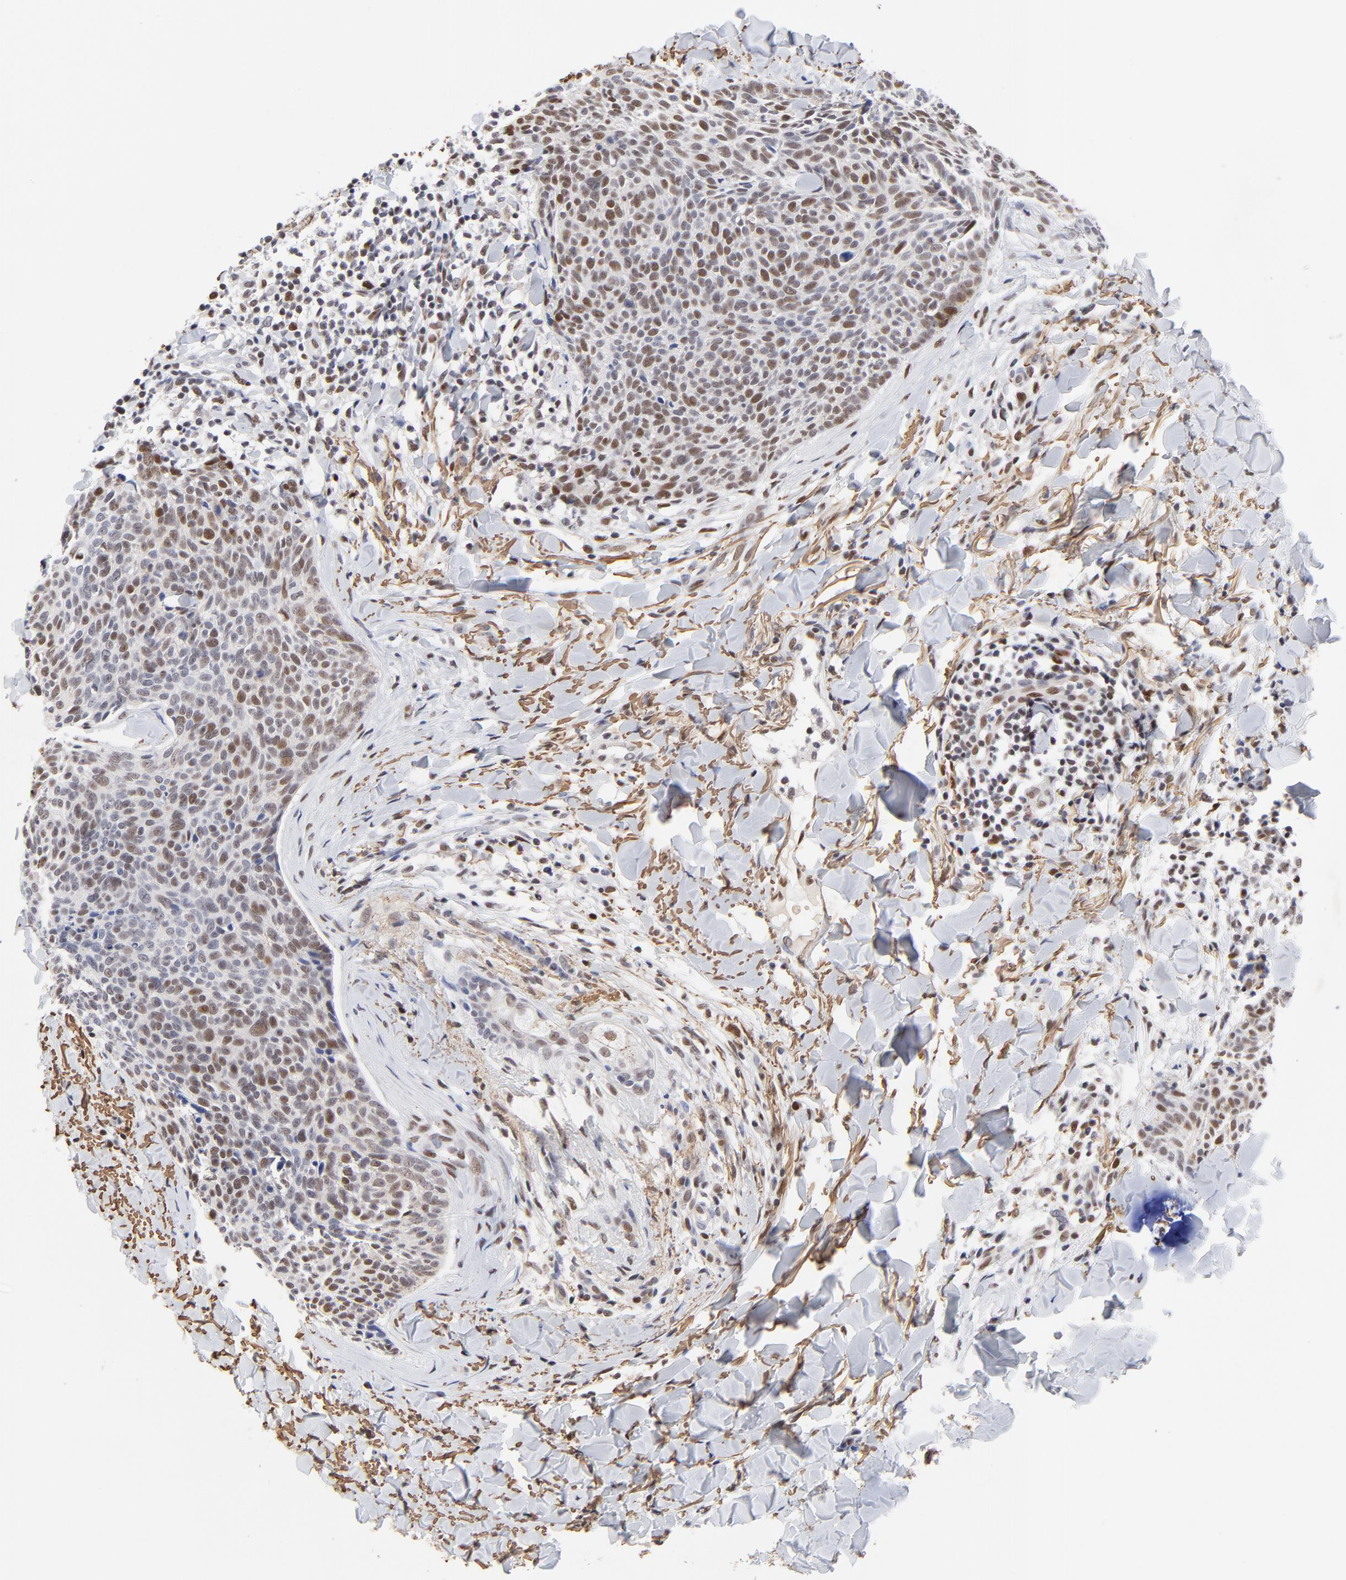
{"staining": {"intensity": "moderate", "quantity": "25%-75%", "location": "nuclear"}, "tissue": "skin cancer", "cell_type": "Tumor cells", "image_type": "cancer", "snomed": [{"axis": "morphology", "description": "Normal tissue, NOS"}, {"axis": "morphology", "description": "Basal cell carcinoma"}, {"axis": "topography", "description": "Skin"}], "caption": "Immunohistochemical staining of skin cancer shows medium levels of moderate nuclear expression in approximately 25%-75% of tumor cells.", "gene": "OGFOD1", "patient": {"sex": "female", "age": 57}}